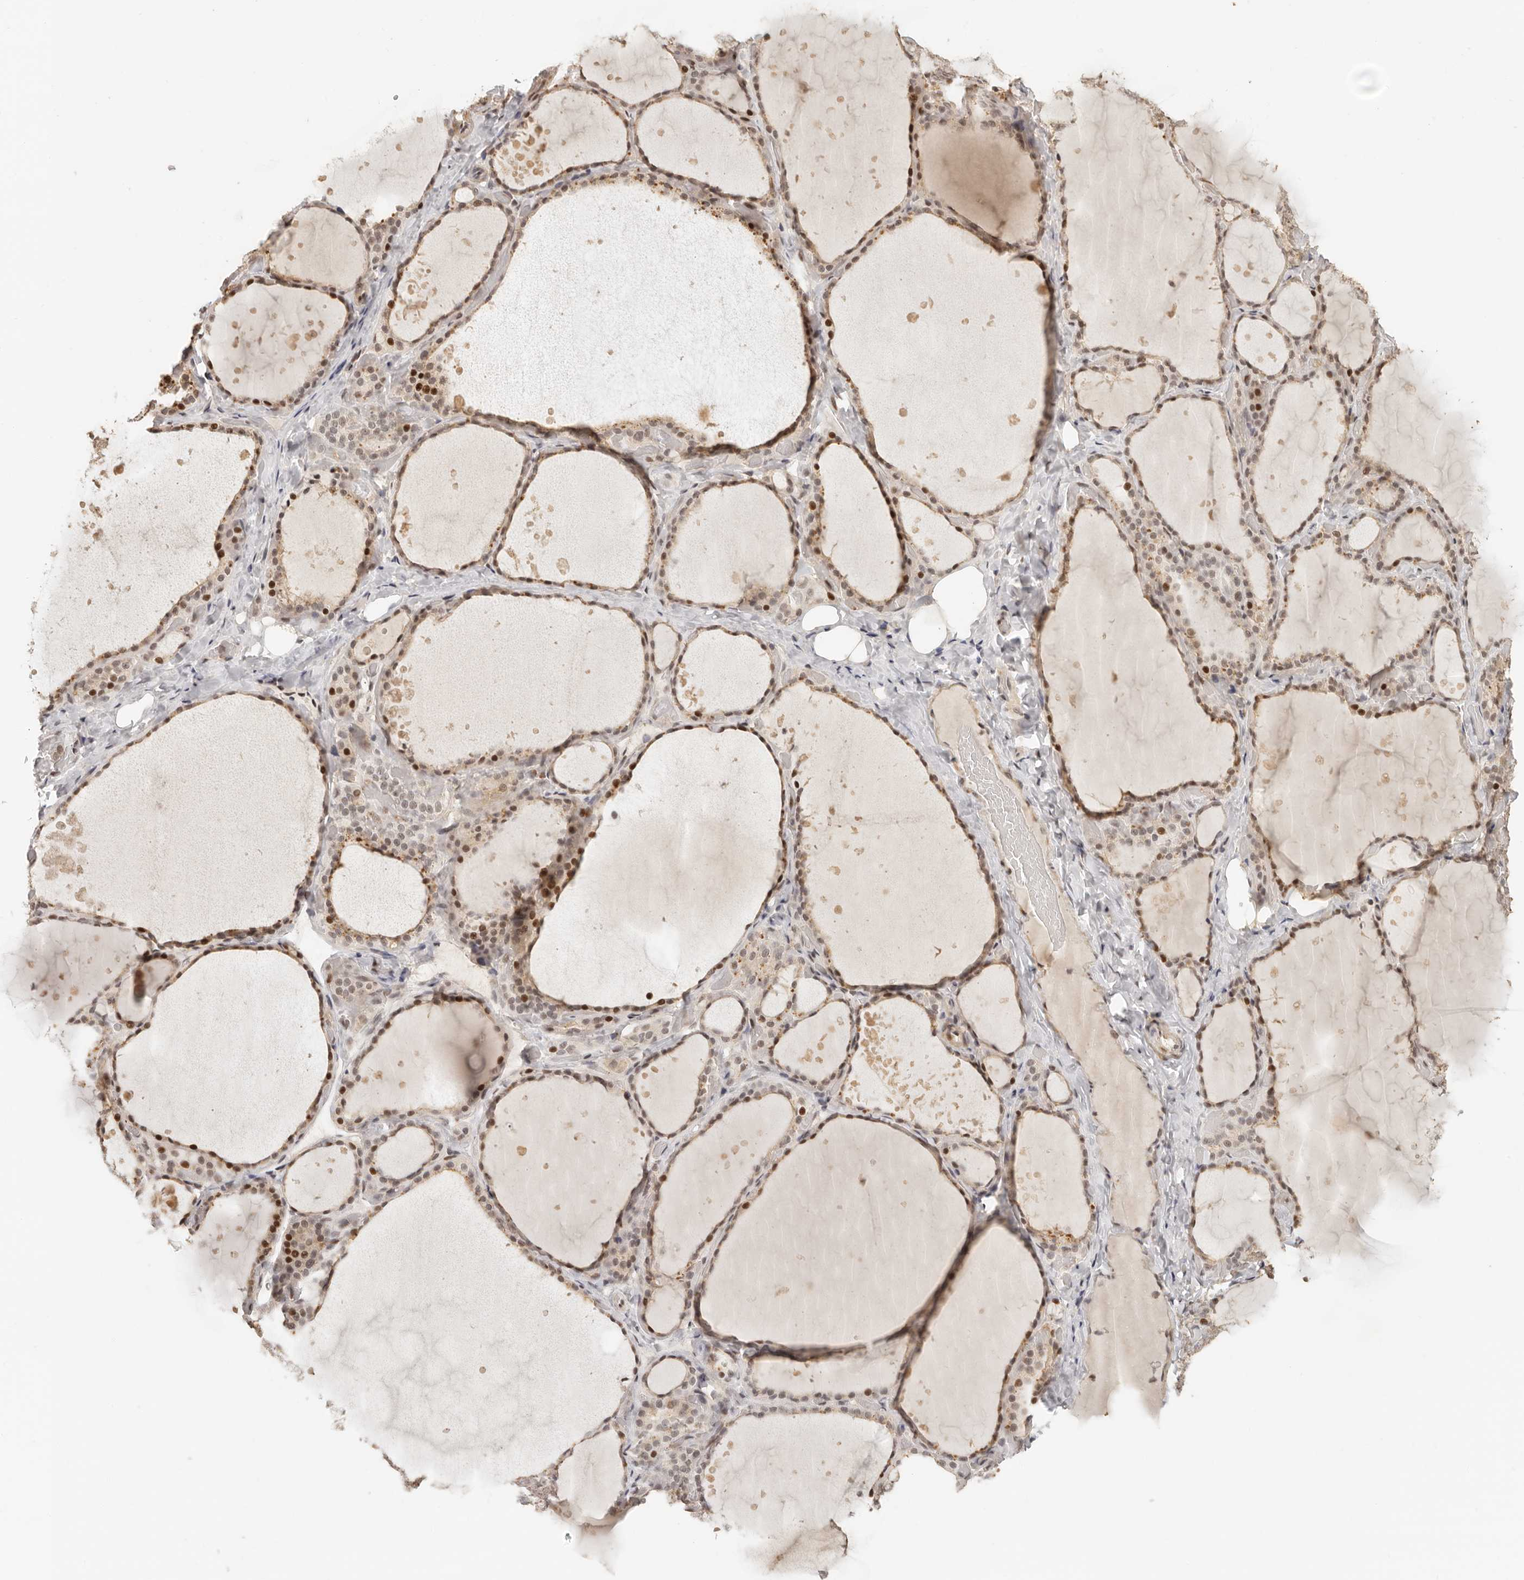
{"staining": {"intensity": "strong", "quantity": "25%-75%", "location": "nuclear"}, "tissue": "thyroid gland", "cell_type": "Glandular cells", "image_type": "normal", "snomed": [{"axis": "morphology", "description": "Normal tissue, NOS"}, {"axis": "topography", "description": "Thyroid gland"}], "caption": "Protein expression analysis of unremarkable human thyroid gland reveals strong nuclear positivity in approximately 25%-75% of glandular cells.", "gene": "GPBP1L1", "patient": {"sex": "female", "age": 44}}